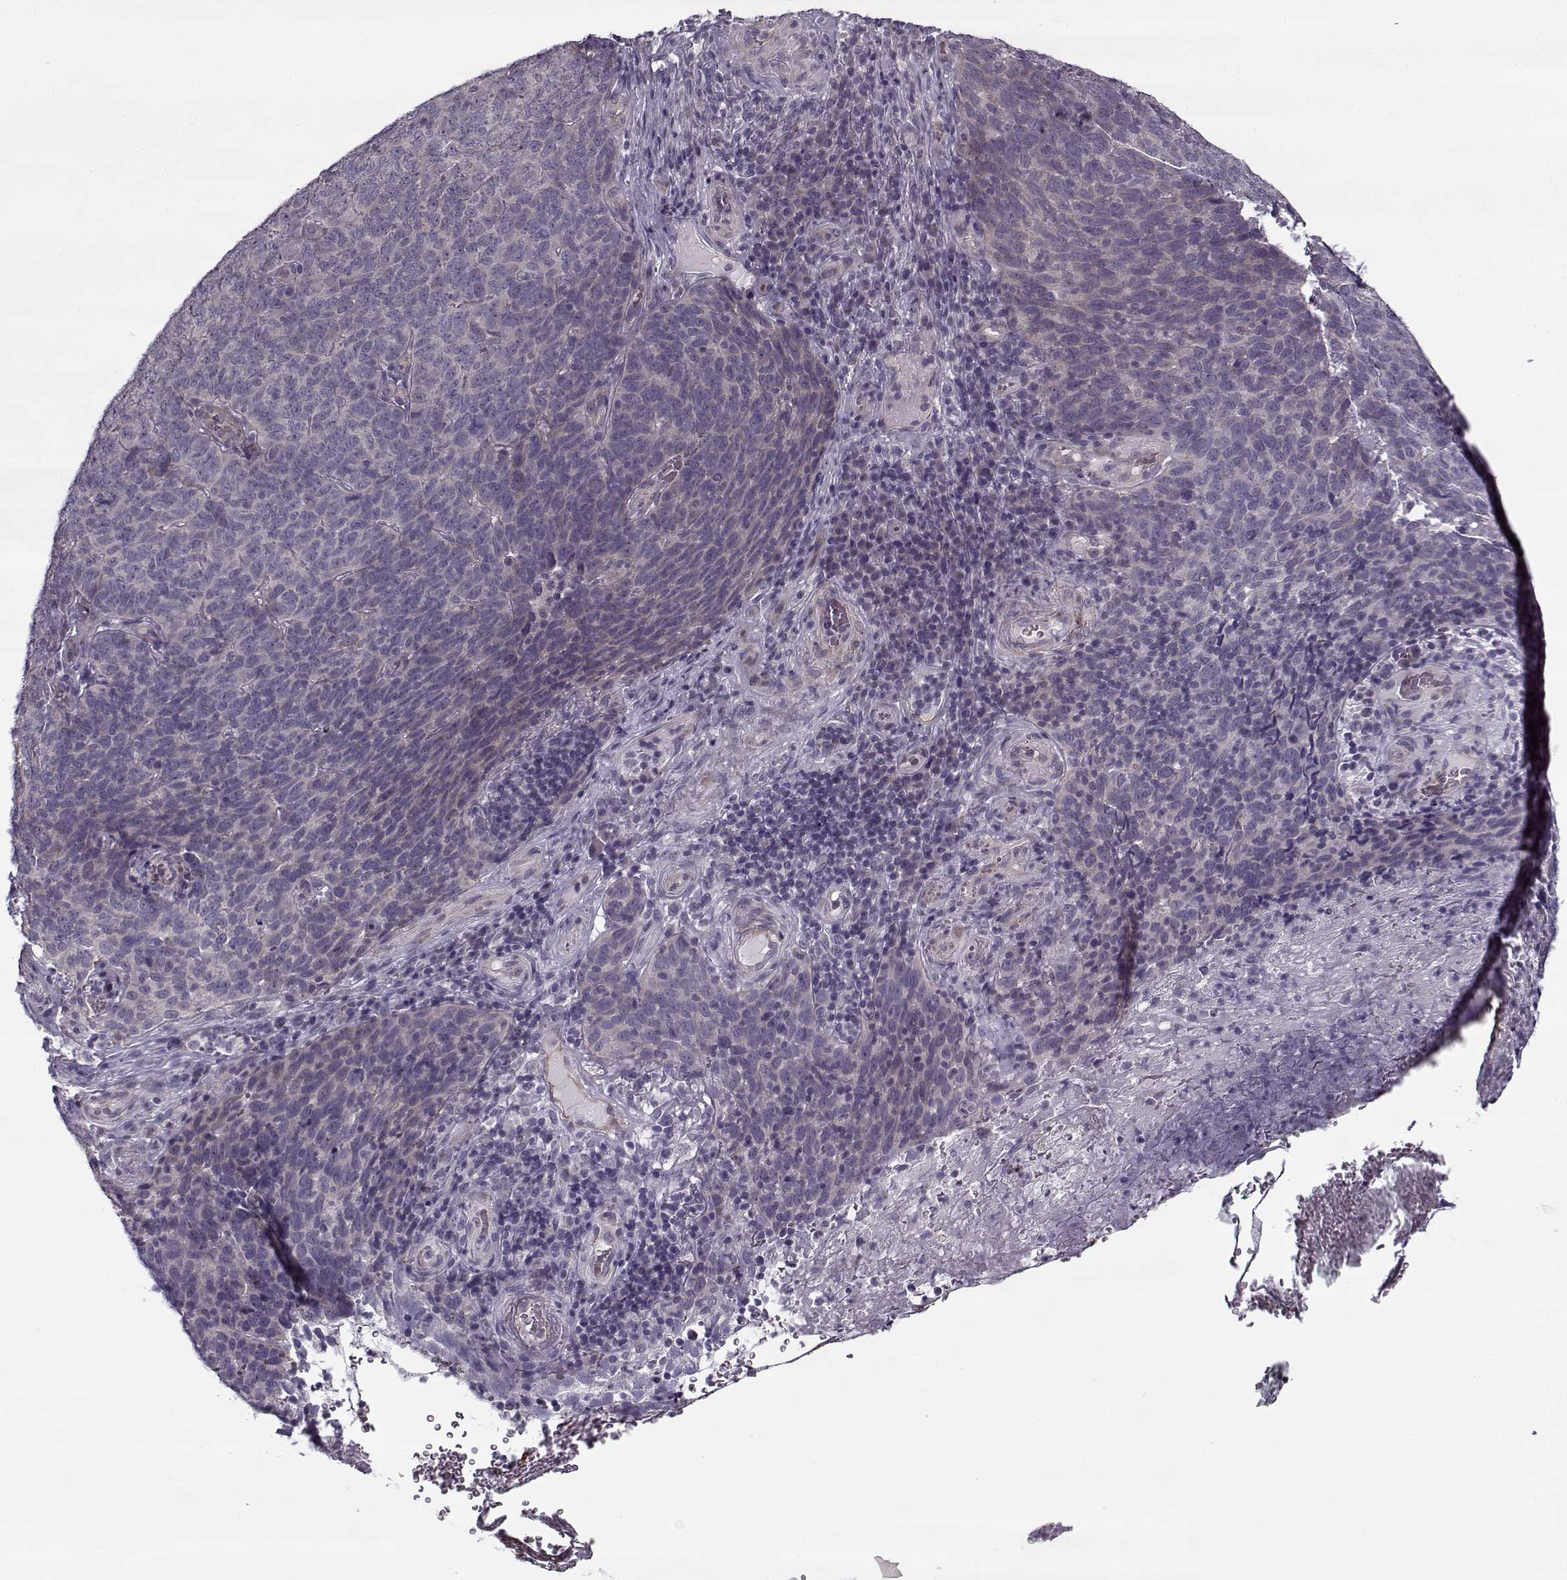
{"staining": {"intensity": "negative", "quantity": "none", "location": "none"}, "tissue": "skin cancer", "cell_type": "Tumor cells", "image_type": "cancer", "snomed": [{"axis": "morphology", "description": "Squamous cell carcinoma, NOS"}, {"axis": "topography", "description": "Skin"}, {"axis": "topography", "description": "Anal"}], "caption": "This histopathology image is of skin cancer stained with immunohistochemistry (IHC) to label a protein in brown with the nuclei are counter-stained blue. There is no expression in tumor cells.", "gene": "PNMT", "patient": {"sex": "female", "age": 51}}